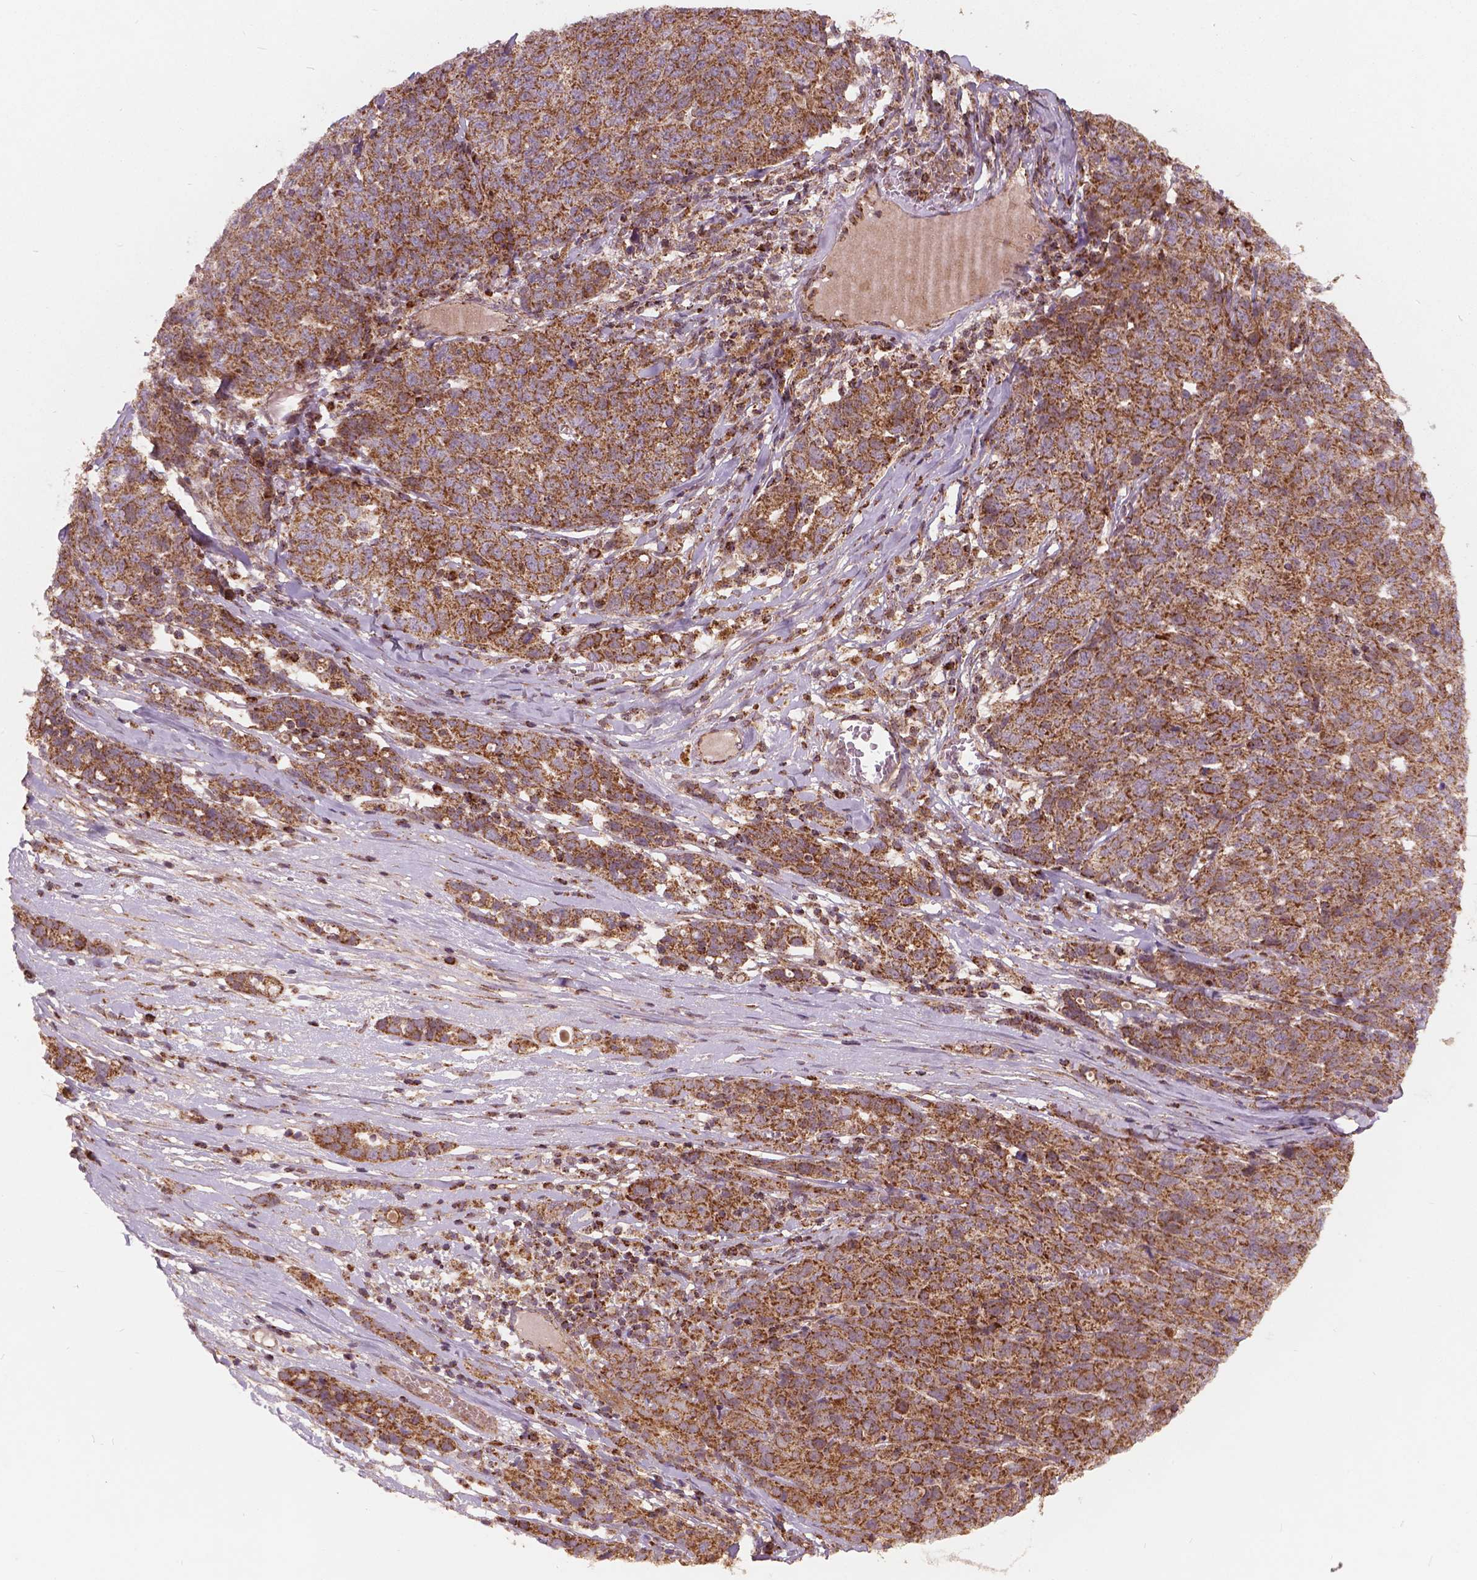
{"staining": {"intensity": "strong", "quantity": ">75%", "location": "cytoplasmic/membranous"}, "tissue": "ovarian cancer", "cell_type": "Tumor cells", "image_type": "cancer", "snomed": [{"axis": "morphology", "description": "Cystadenocarcinoma, serous, NOS"}, {"axis": "topography", "description": "Ovary"}], "caption": "Protein staining of serous cystadenocarcinoma (ovarian) tissue reveals strong cytoplasmic/membranous positivity in approximately >75% of tumor cells.", "gene": "UBXN2A", "patient": {"sex": "female", "age": 71}}